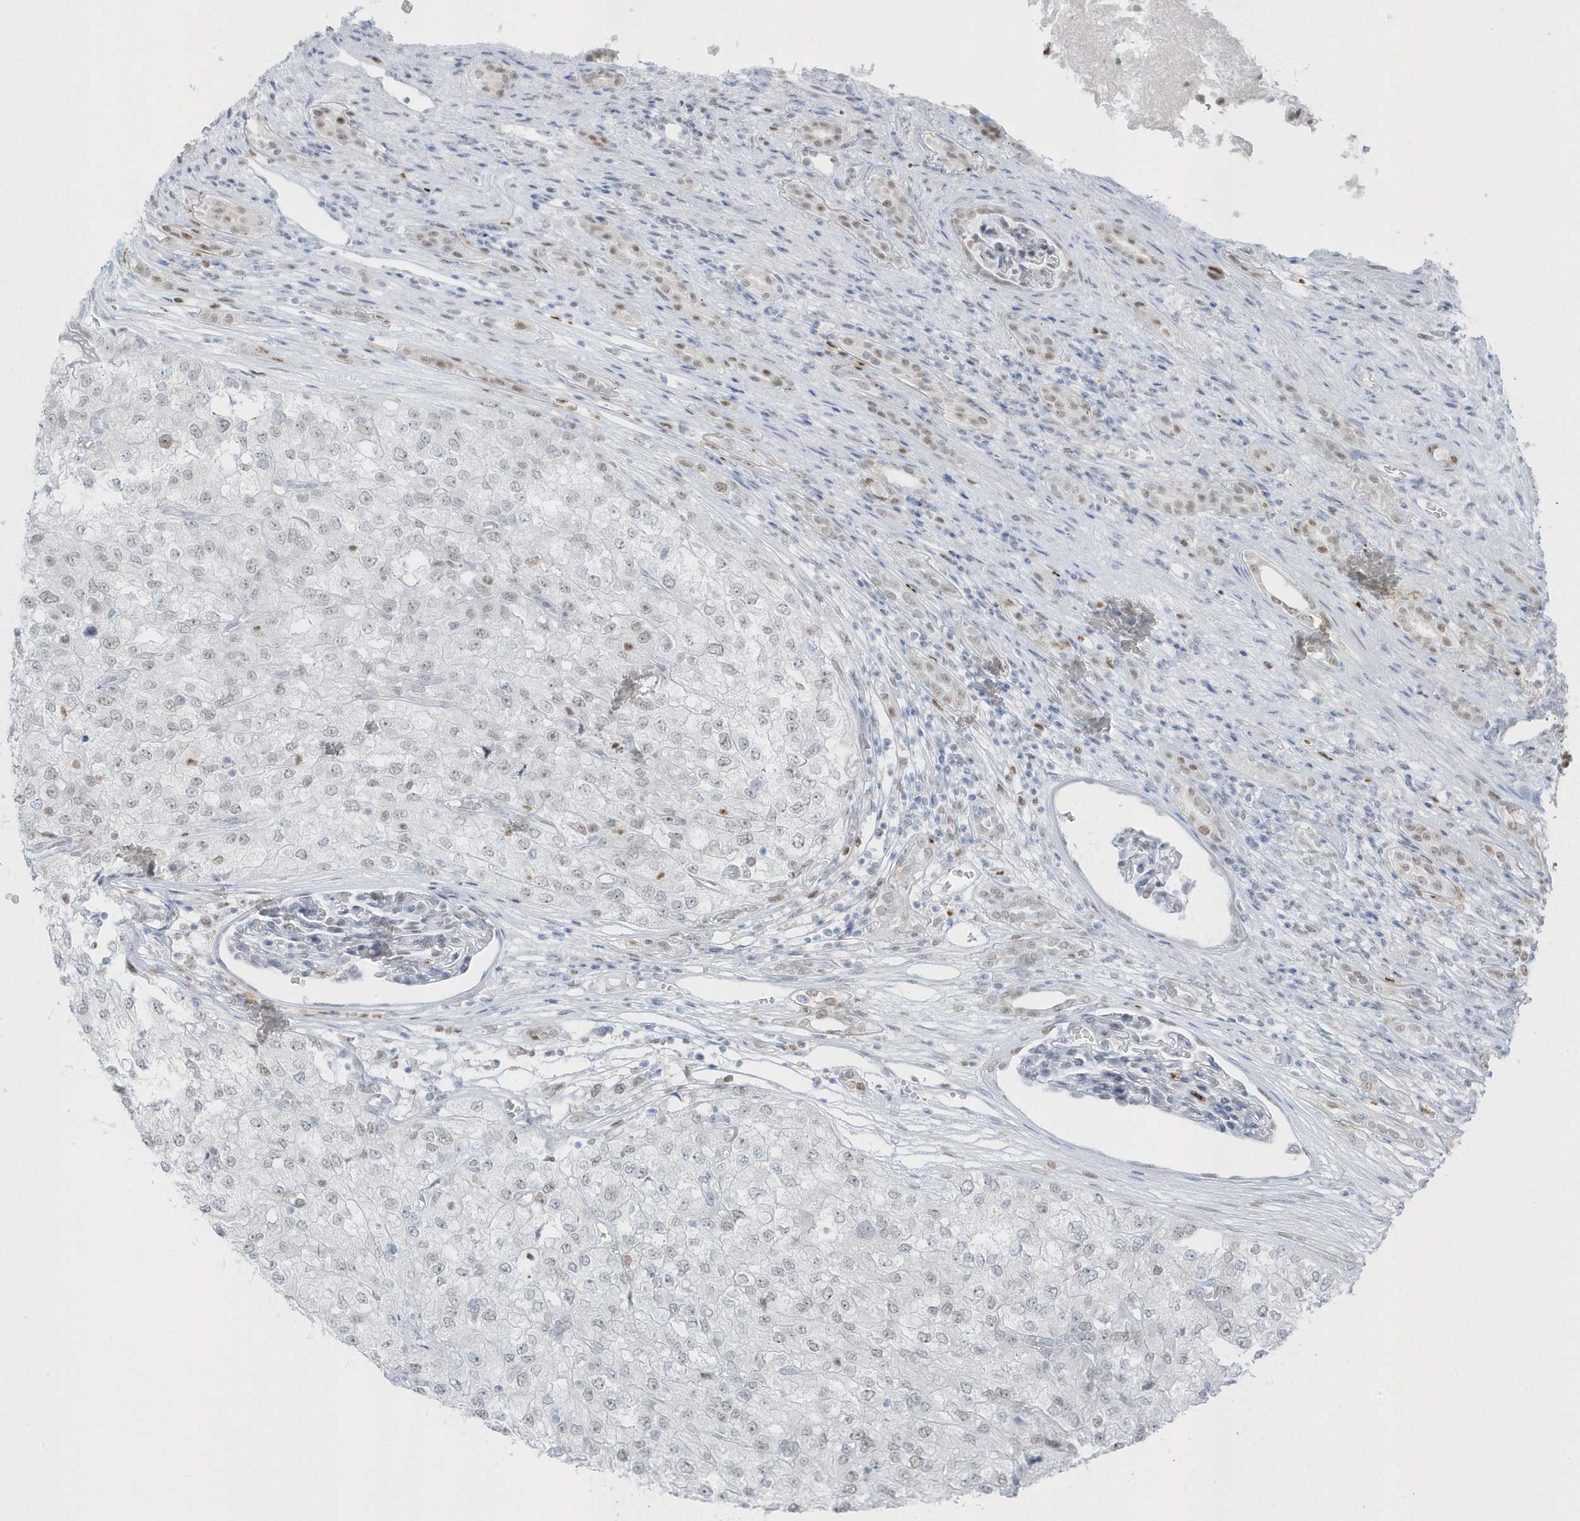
{"staining": {"intensity": "negative", "quantity": "none", "location": "none"}, "tissue": "renal cancer", "cell_type": "Tumor cells", "image_type": "cancer", "snomed": [{"axis": "morphology", "description": "Adenocarcinoma, NOS"}, {"axis": "topography", "description": "Kidney"}], "caption": "Protein analysis of renal adenocarcinoma reveals no significant positivity in tumor cells.", "gene": "SMIM34", "patient": {"sex": "female", "age": 54}}